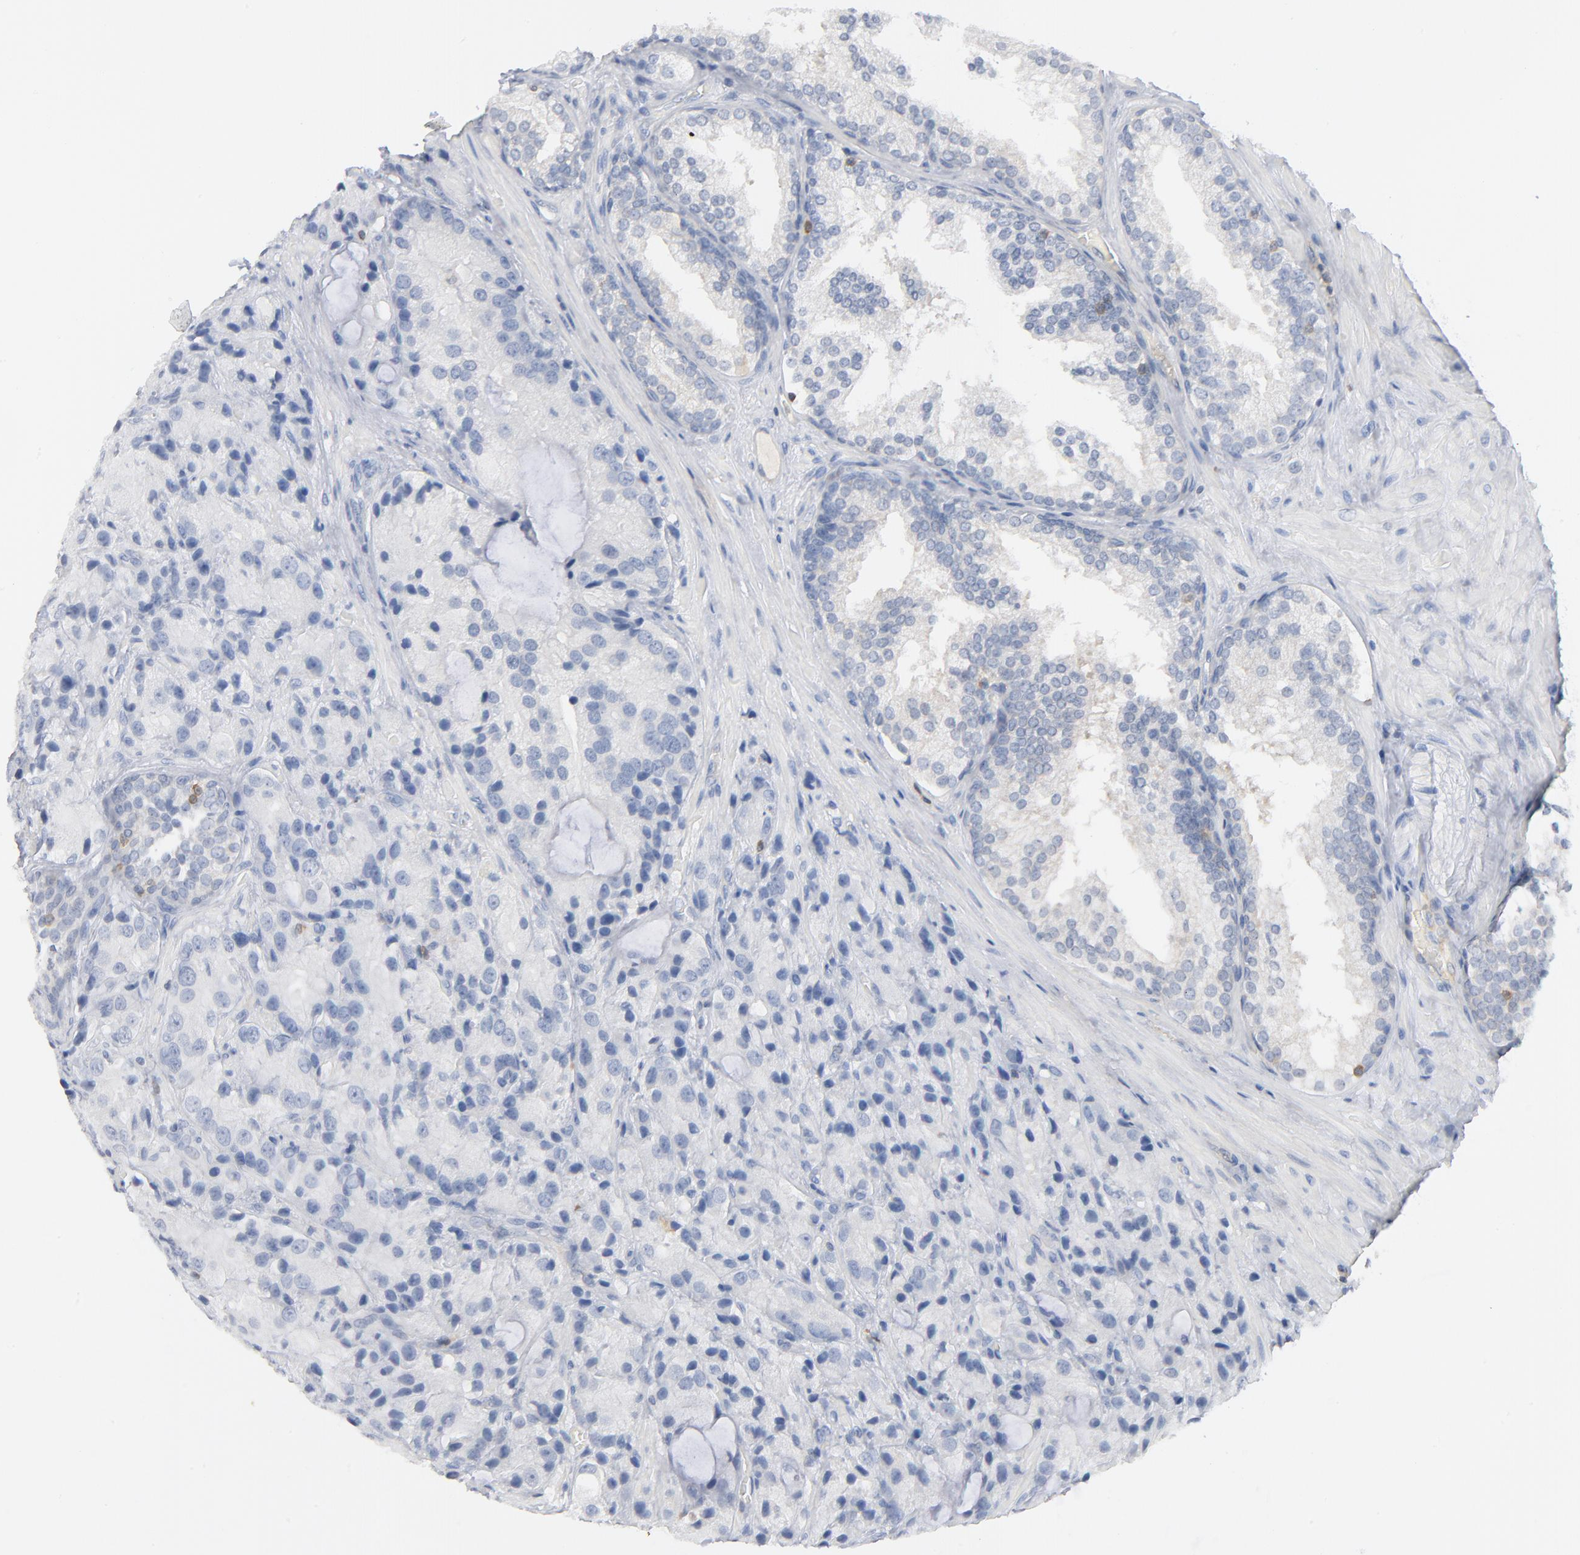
{"staining": {"intensity": "negative", "quantity": "none", "location": "none"}, "tissue": "prostate cancer", "cell_type": "Tumor cells", "image_type": "cancer", "snomed": [{"axis": "morphology", "description": "Adenocarcinoma, High grade"}, {"axis": "topography", "description": "Prostate"}], "caption": "A high-resolution histopathology image shows immunohistochemistry (IHC) staining of prostate cancer, which displays no significant staining in tumor cells.", "gene": "PTK2B", "patient": {"sex": "male", "age": 70}}